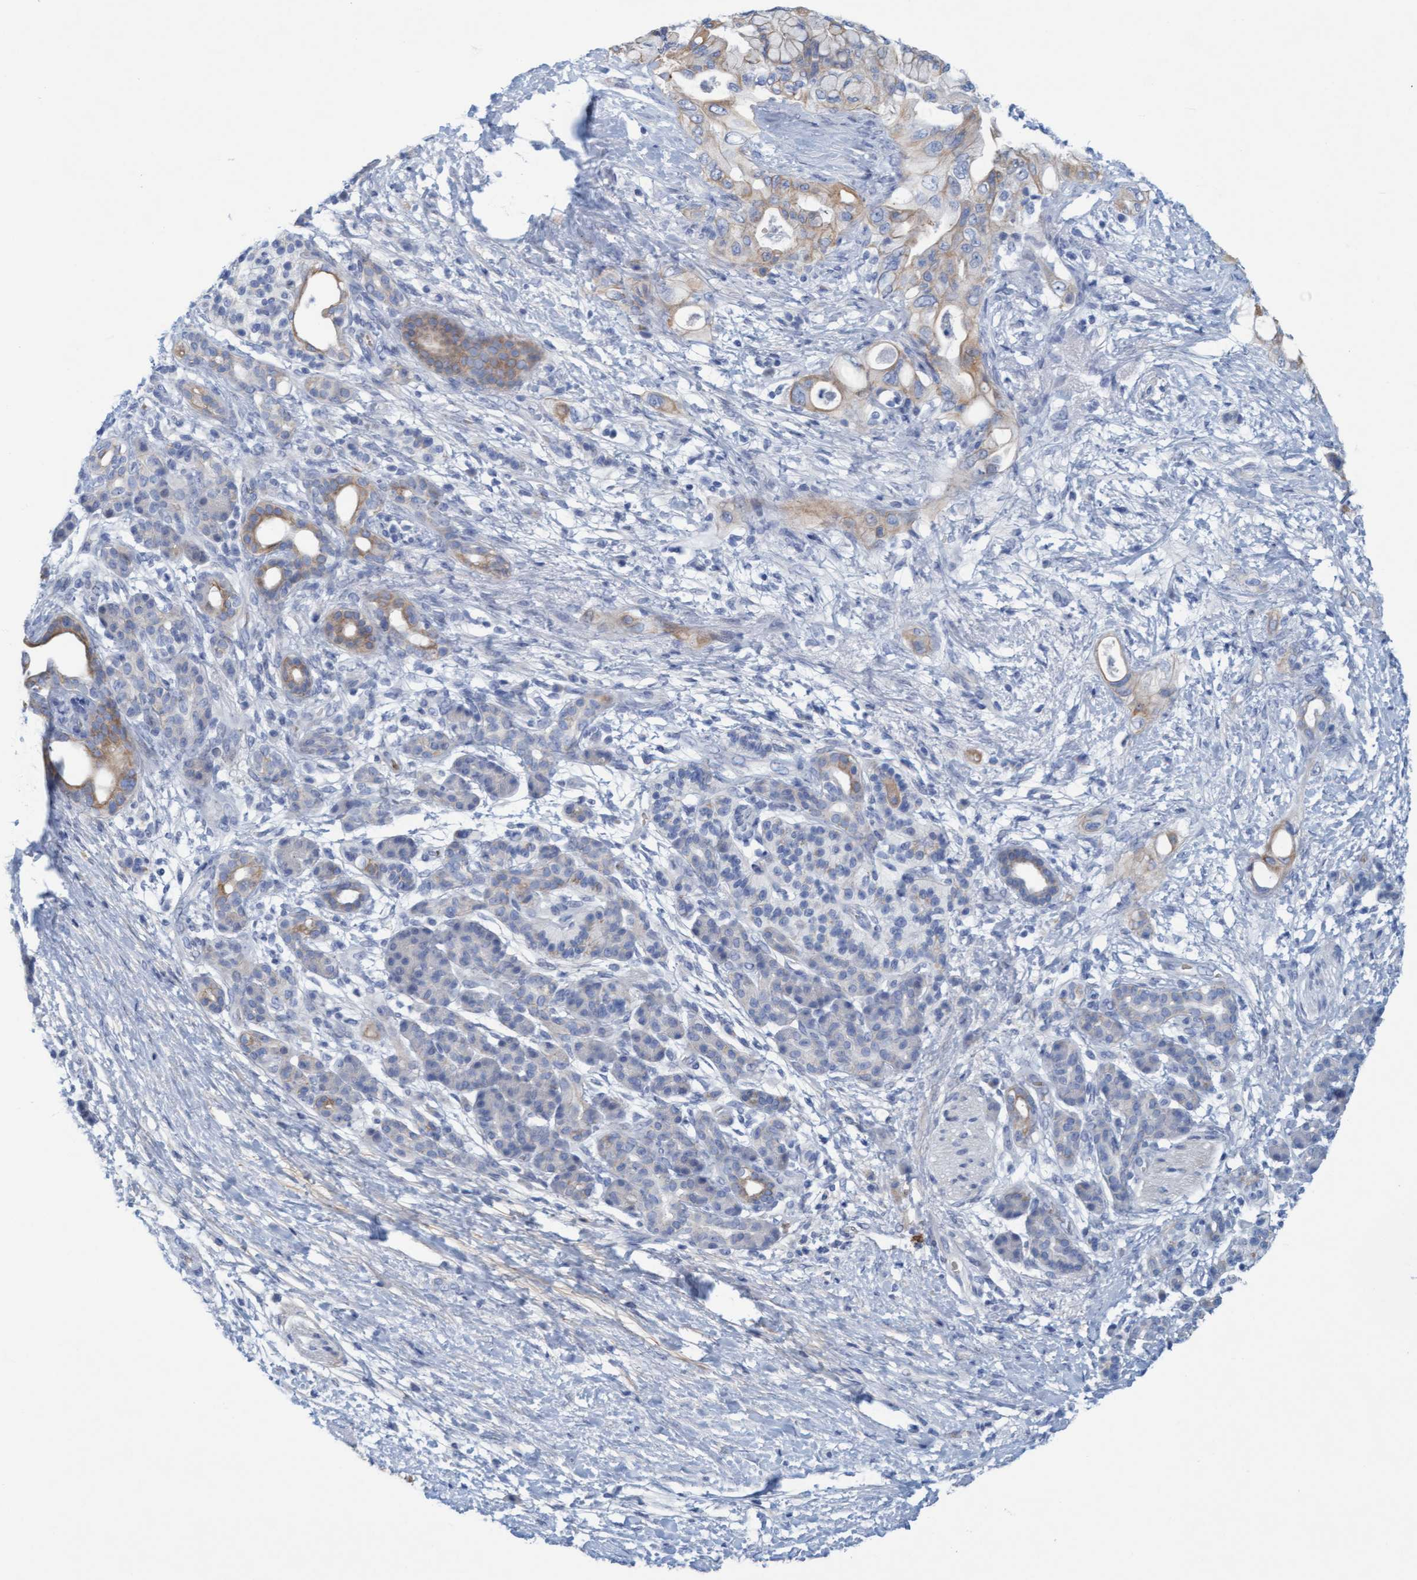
{"staining": {"intensity": "weak", "quantity": "25%-75%", "location": "cytoplasmic/membranous"}, "tissue": "pancreatic cancer", "cell_type": "Tumor cells", "image_type": "cancer", "snomed": [{"axis": "morphology", "description": "Adenocarcinoma, NOS"}, {"axis": "topography", "description": "Pancreas"}], "caption": "A histopathology image showing weak cytoplasmic/membranous expression in approximately 25%-75% of tumor cells in pancreatic cancer, as visualized by brown immunohistochemical staining.", "gene": "P2RX5", "patient": {"sex": "male", "age": 59}}